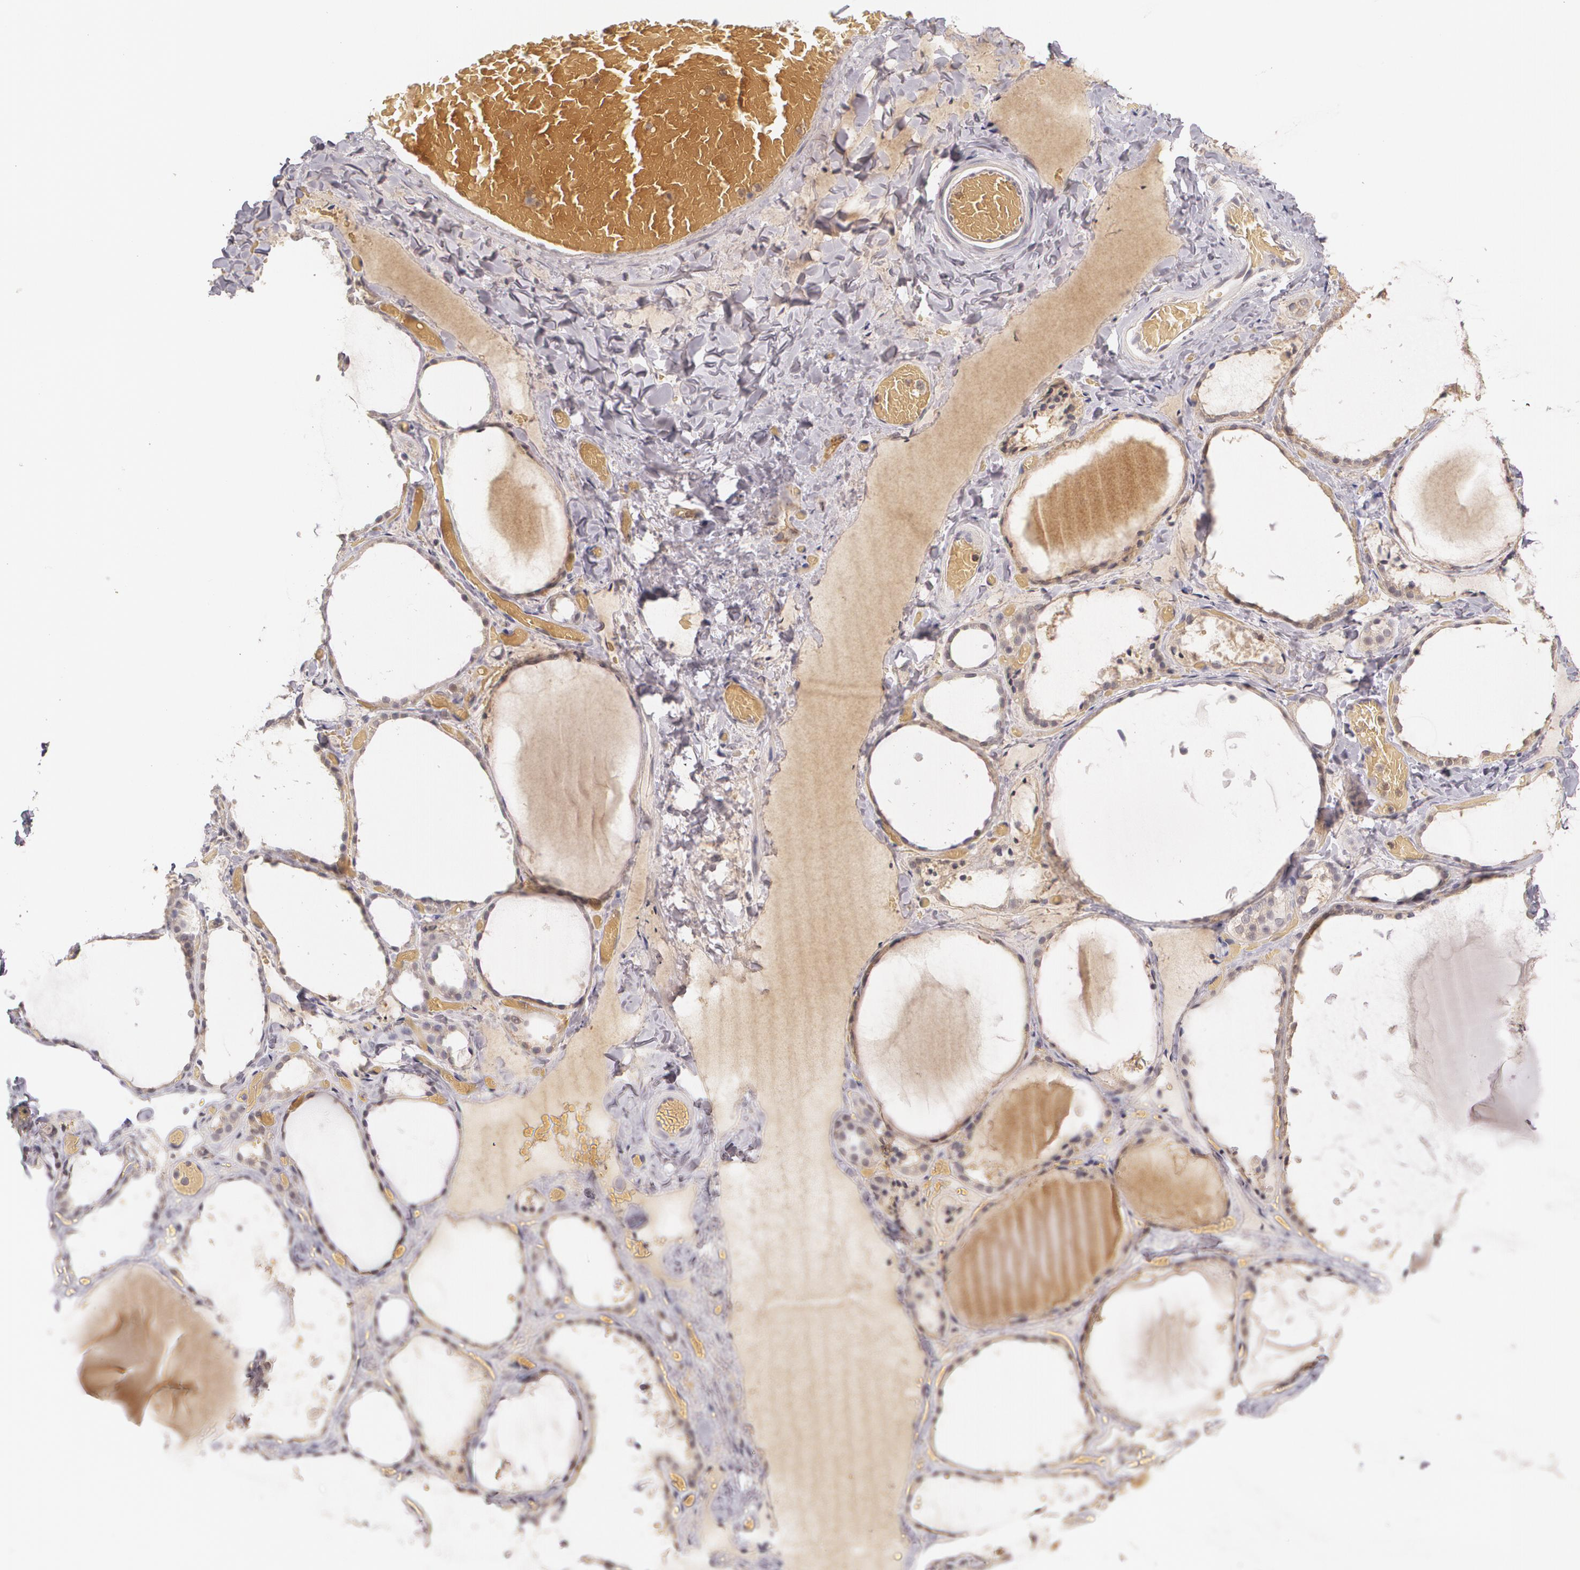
{"staining": {"intensity": "weak", "quantity": ">75%", "location": "cytoplasmic/membranous"}, "tissue": "thyroid gland", "cell_type": "Glandular cells", "image_type": "normal", "snomed": [{"axis": "morphology", "description": "Normal tissue, NOS"}, {"axis": "topography", "description": "Thyroid gland"}], "caption": "Protein analysis of normal thyroid gland reveals weak cytoplasmic/membranous positivity in about >75% of glandular cells. (DAB = brown stain, brightfield microscopy at high magnification).", "gene": "LRG1", "patient": {"sex": "female", "age": 22}}